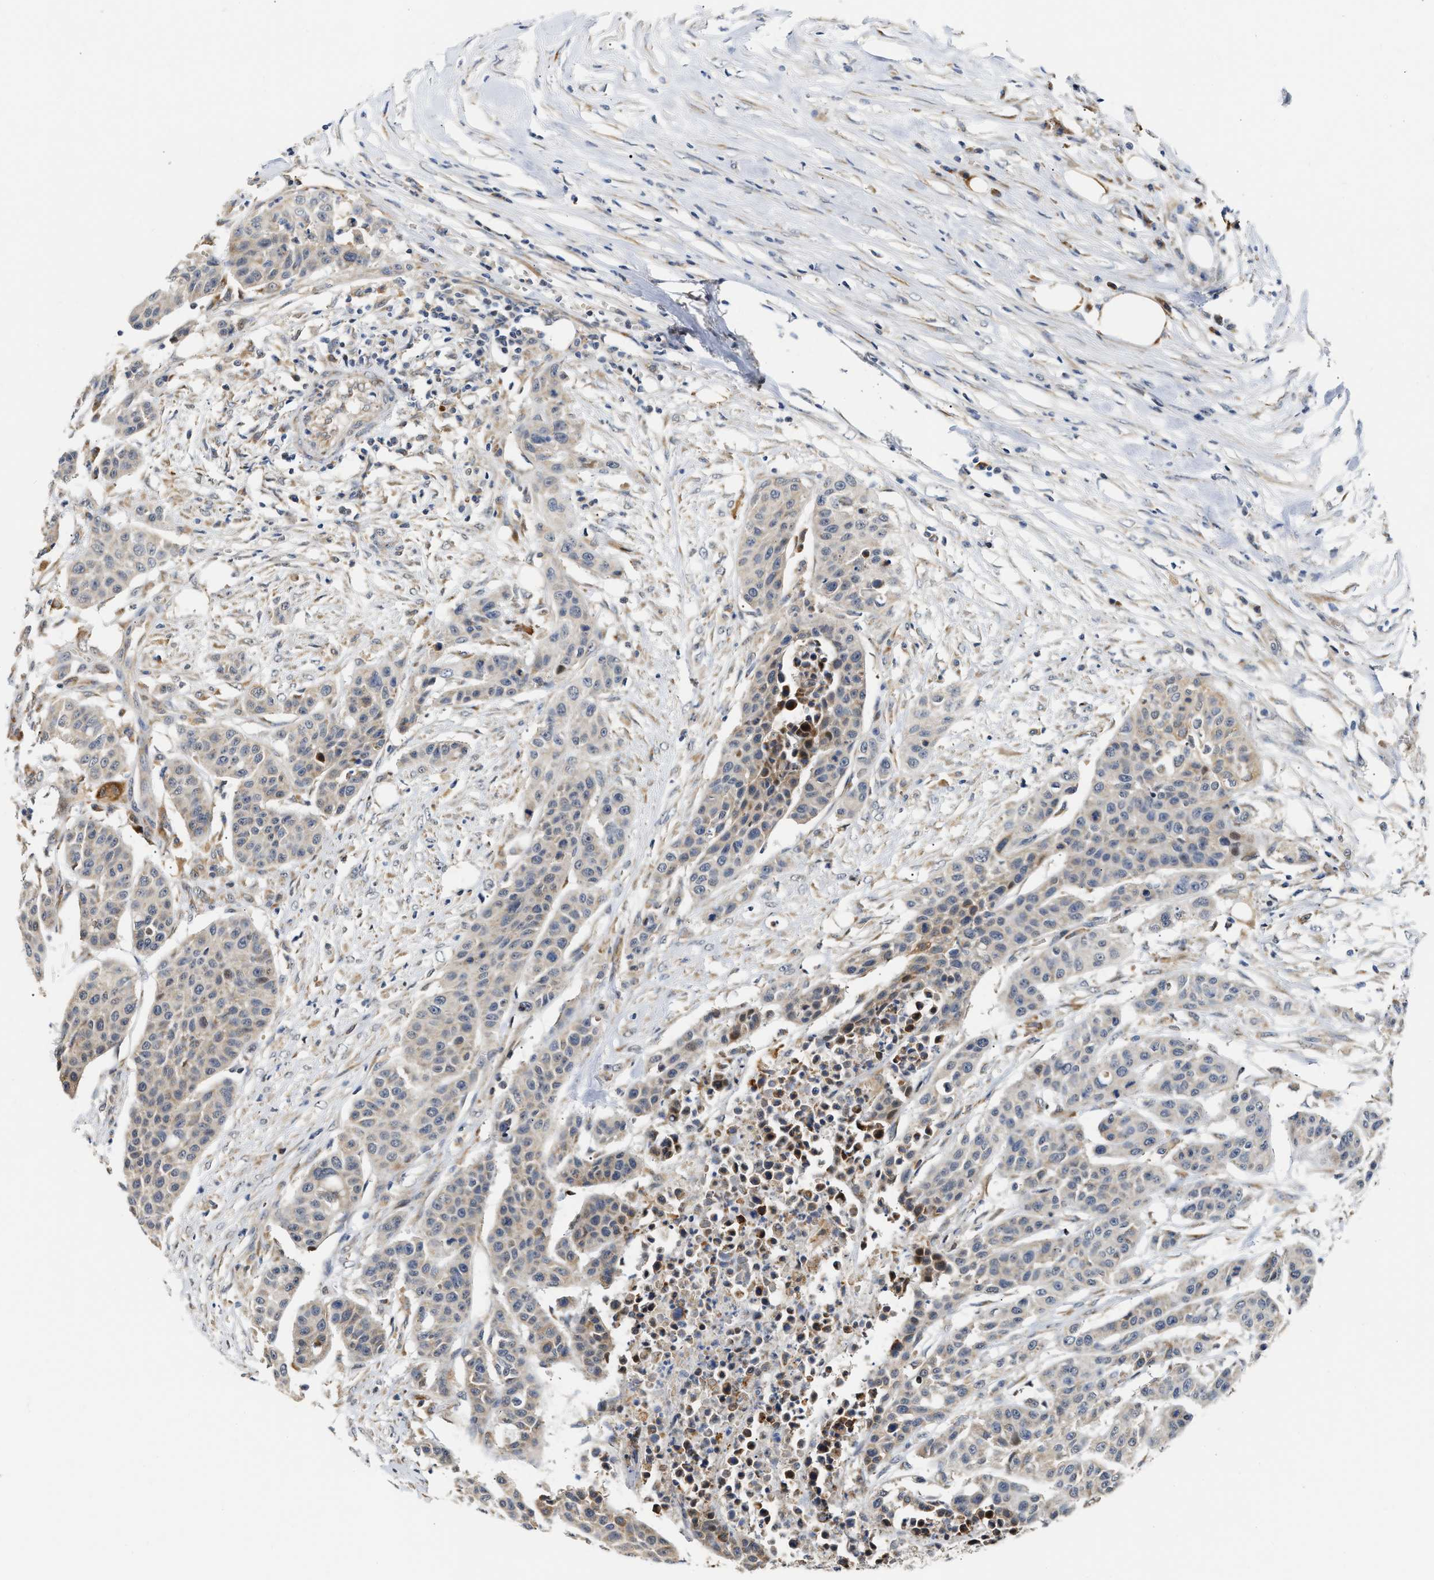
{"staining": {"intensity": "moderate", "quantity": "<25%", "location": "cytoplasmic/membranous"}, "tissue": "urothelial cancer", "cell_type": "Tumor cells", "image_type": "cancer", "snomed": [{"axis": "morphology", "description": "Urothelial carcinoma, High grade"}, {"axis": "topography", "description": "Urinary bladder"}], "caption": "About <25% of tumor cells in urothelial cancer display moderate cytoplasmic/membranous protein expression as visualized by brown immunohistochemical staining.", "gene": "DEPTOR", "patient": {"sex": "male", "age": 74}}